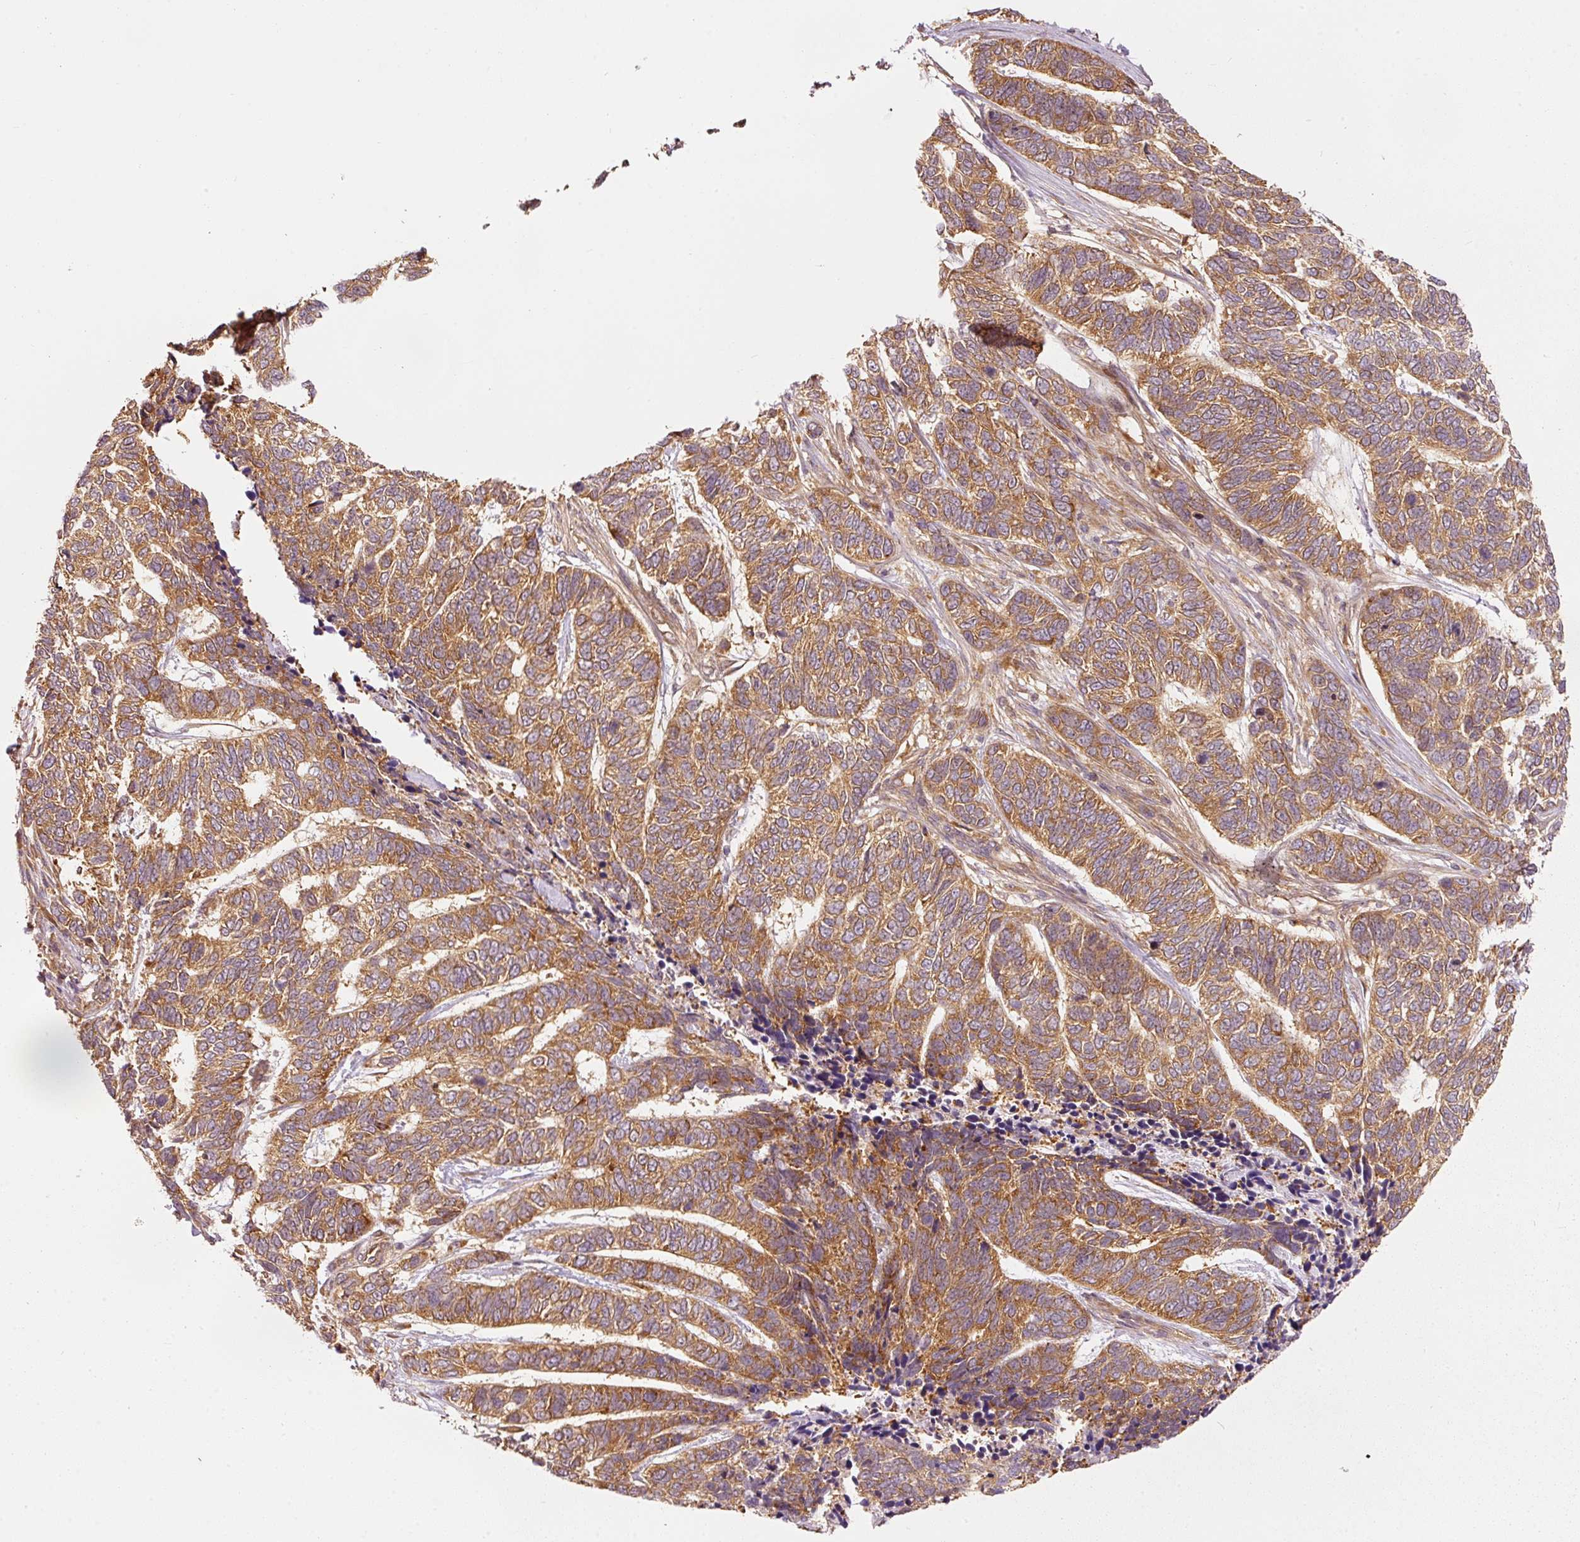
{"staining": {"intensity": "moderate", "quantity": ">75%", "location": "cytoplasmic/membranous"}, "tissue": "skin cancer", "cell_type": "Tumor cells", "image_type": "cancer", "snomed": [{"axis": "morphology", "description": "Basal cell carcinoma"}, {"axis": "topography", "description": "Skin"}], "caption": "Skin cancer (basal cell carcinoma) tissue shows moderate cytoplasmic/membranous staining in approximately >75% of tumor cells, visualized by immunohistochemistry.", "gene": "EIF3B", "patient": {"sex": "female", "age": 65}}